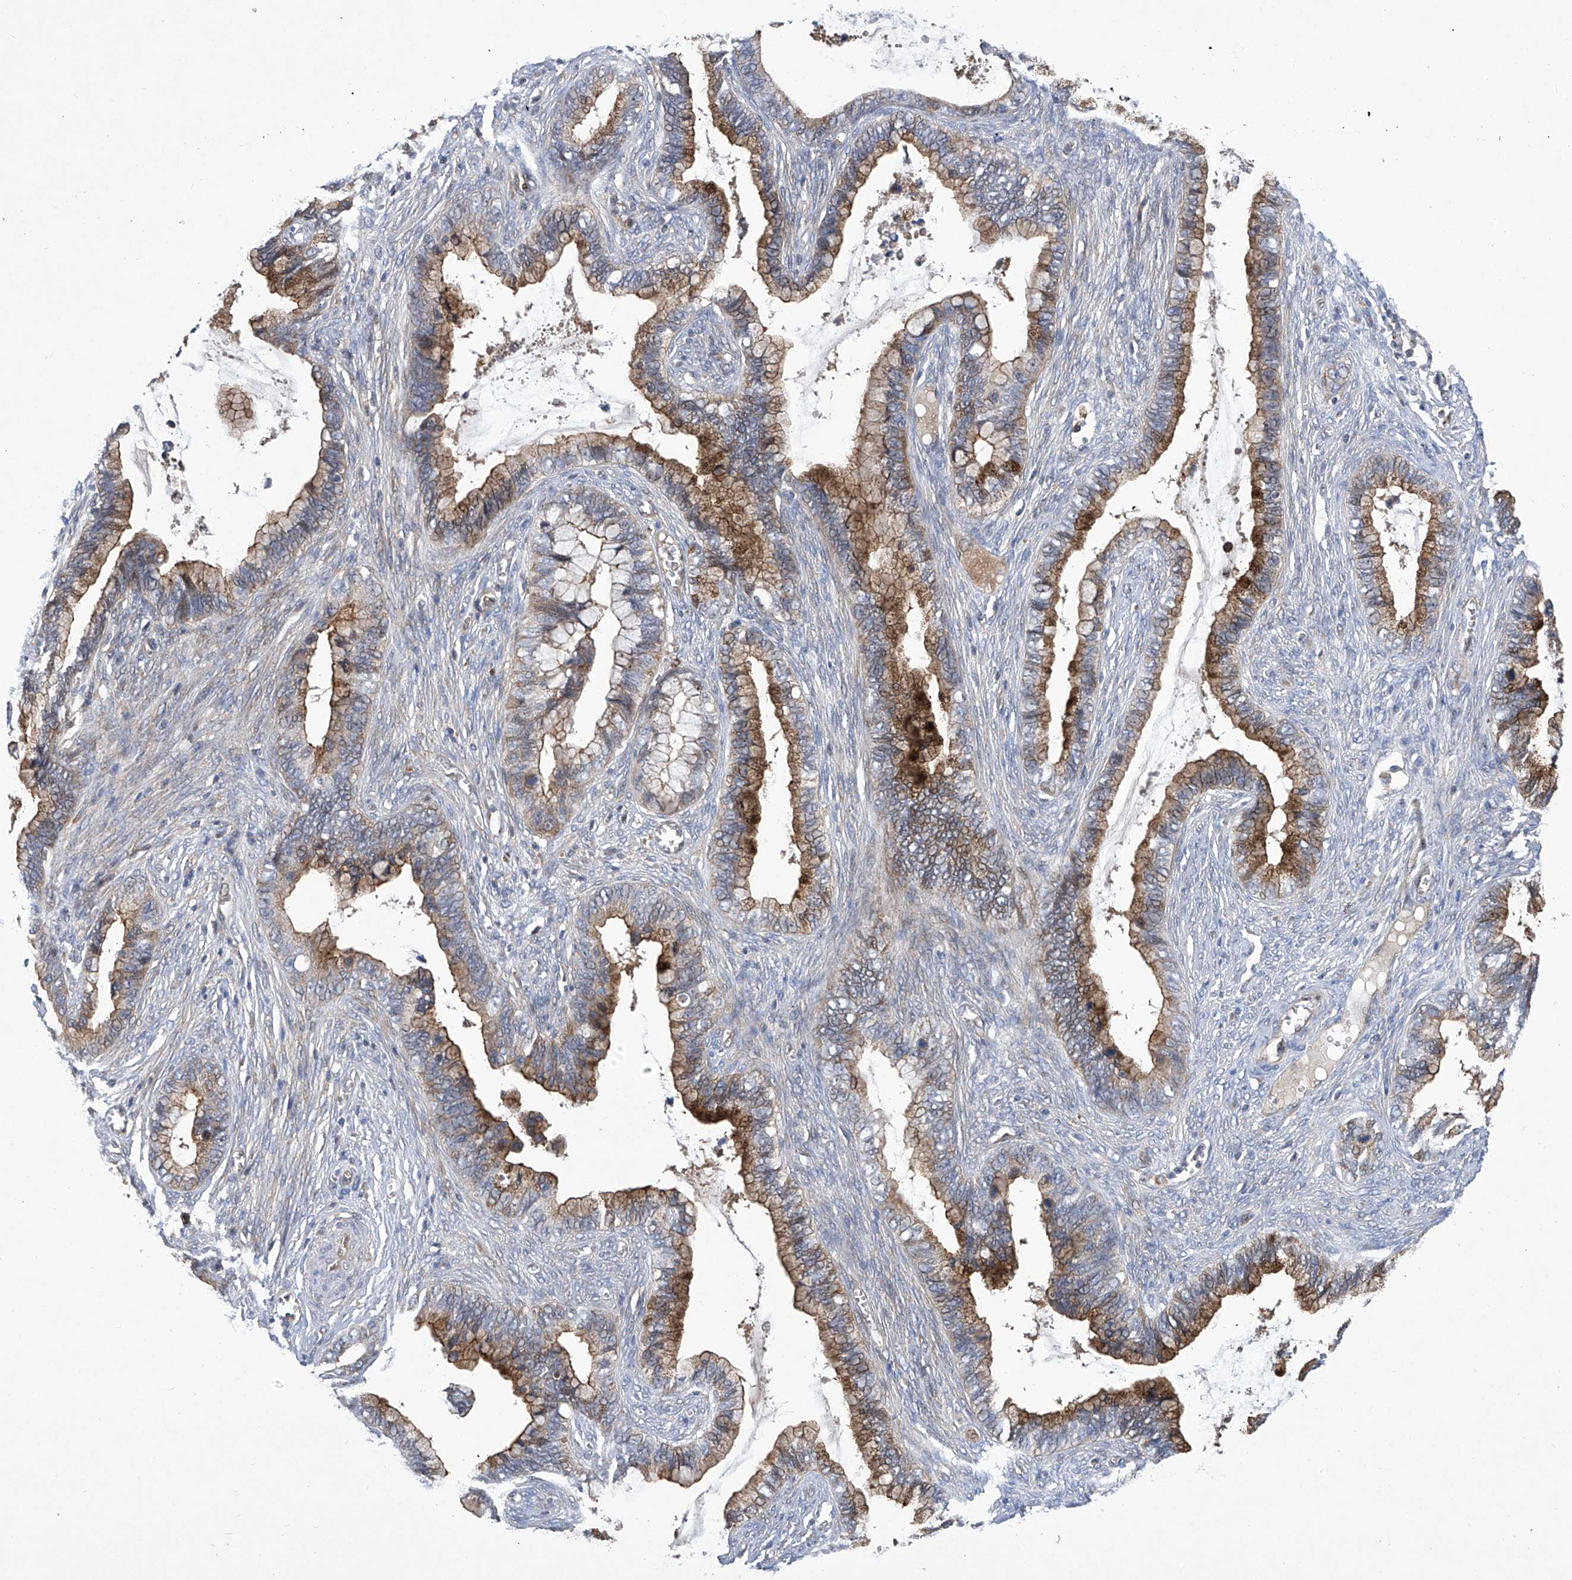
{"staining": {"intensity": "moderate", "quantity": ">75%", "location": "cytoplasmic/membranous"}, "tissue": "cervical cancer", "cell_type": "Tumor cells", "image_type": "cancer", "snomed": [{"axis": "morphology", "description": "Adenocarcinoma, NOS"}, {"axis": "topography", "description": "Cervix"}], "caption": "High-power microscopy captured an immunohistochemistry photomicrograph of cervical adenocarcinoma, revealing moderate cytoplasmic/membranous expression in approximately >75% of tumor cells.", "gene": "CISH", "patient": {"sex": "female", "age": 44}}